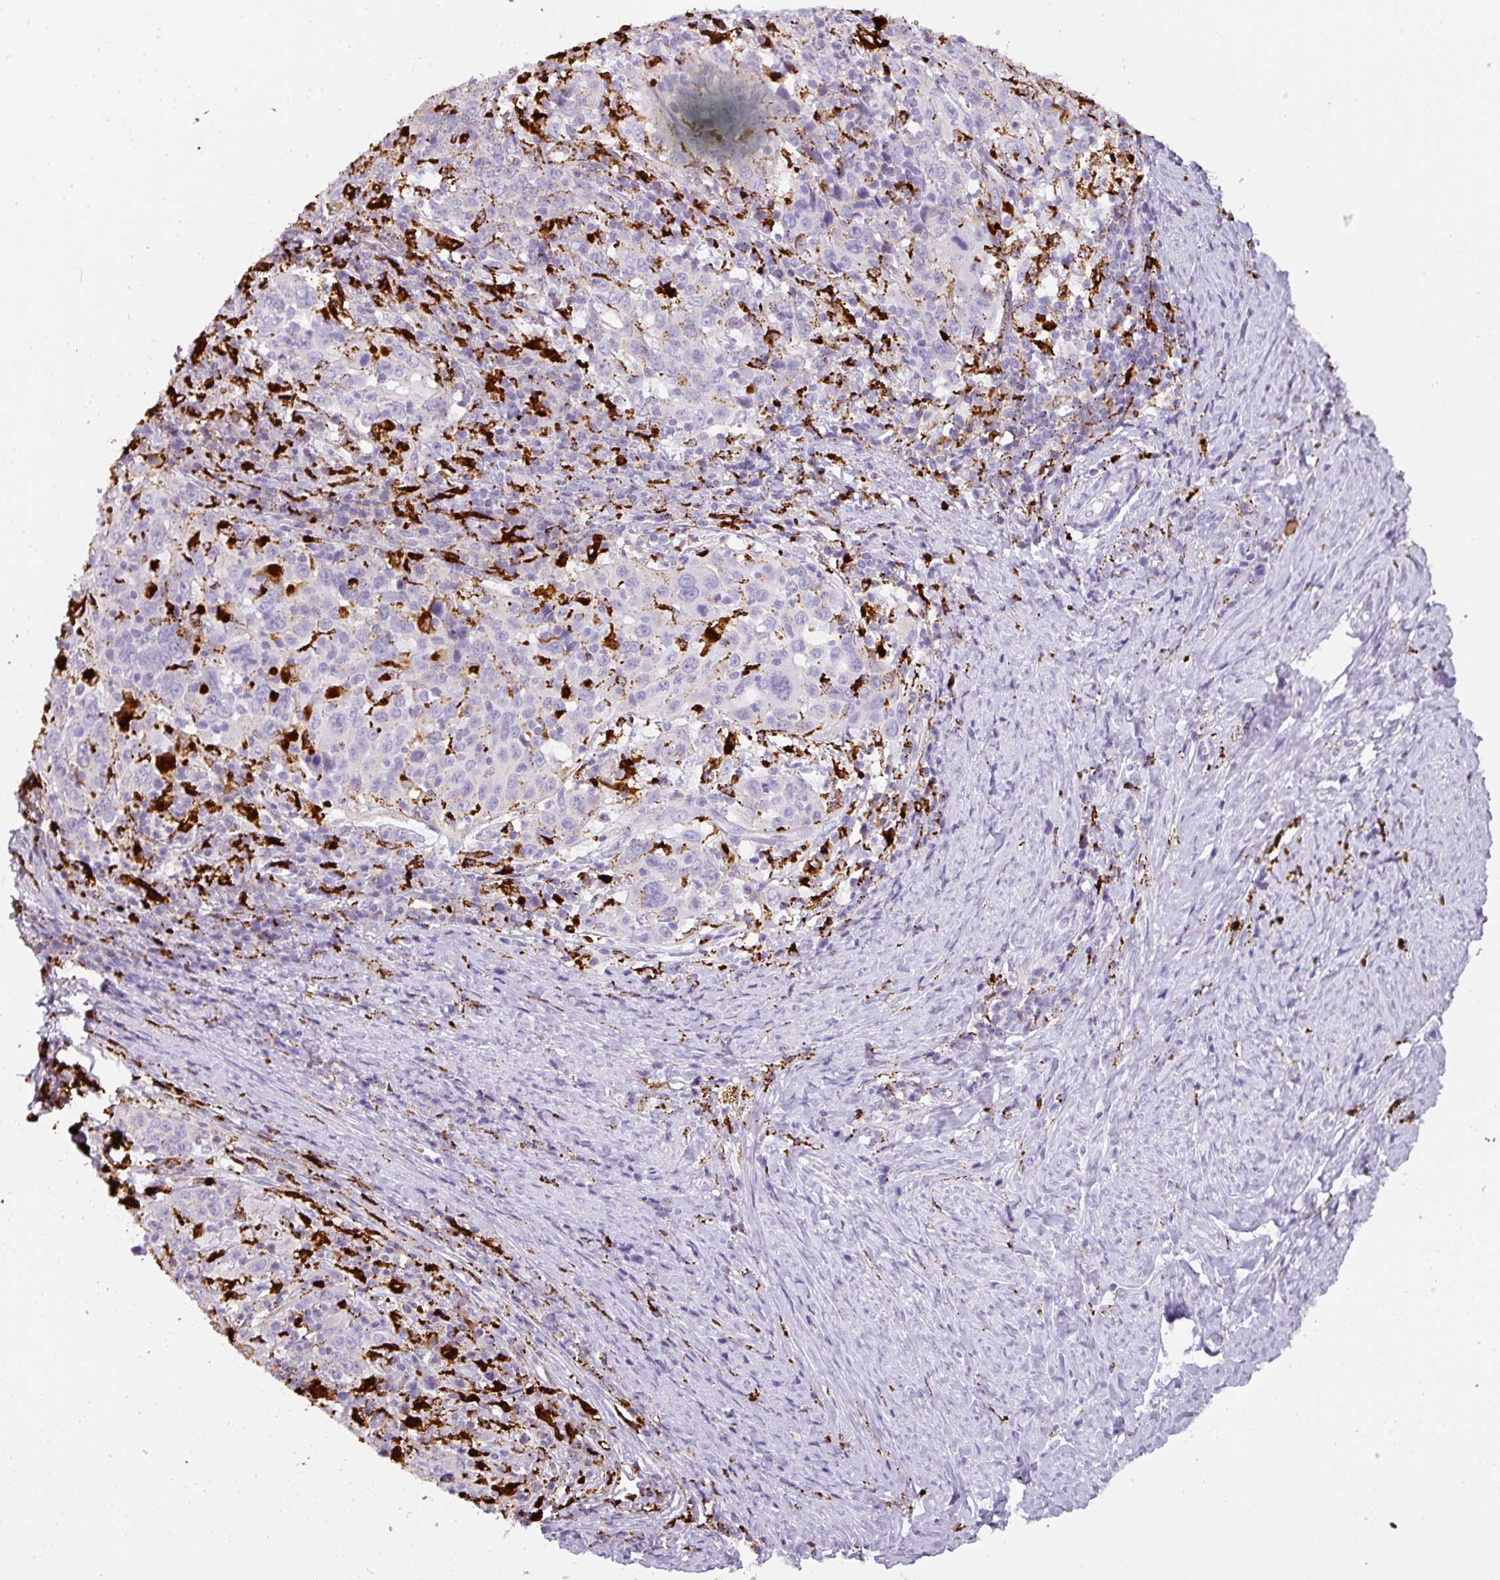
{"staining": {"intensity": "negative", "quantity": "none", "location": "none"}, "tissue": "cervical cancer", "cell_type": "Tumor cells", "image_type": "cancer", "snomed": [{"axis": "morphology", "description": "Squamous cell carcinoma, NOS"}, {"axis": "topography", "description": "Cervix"}], "caption": "IHC image of cervical squamous cell carcinoma stained for a protein (brown), which displays no staining in tumor cells.", "gene": "MMACHC", "patient": {"sex": "female", "age": 46}}